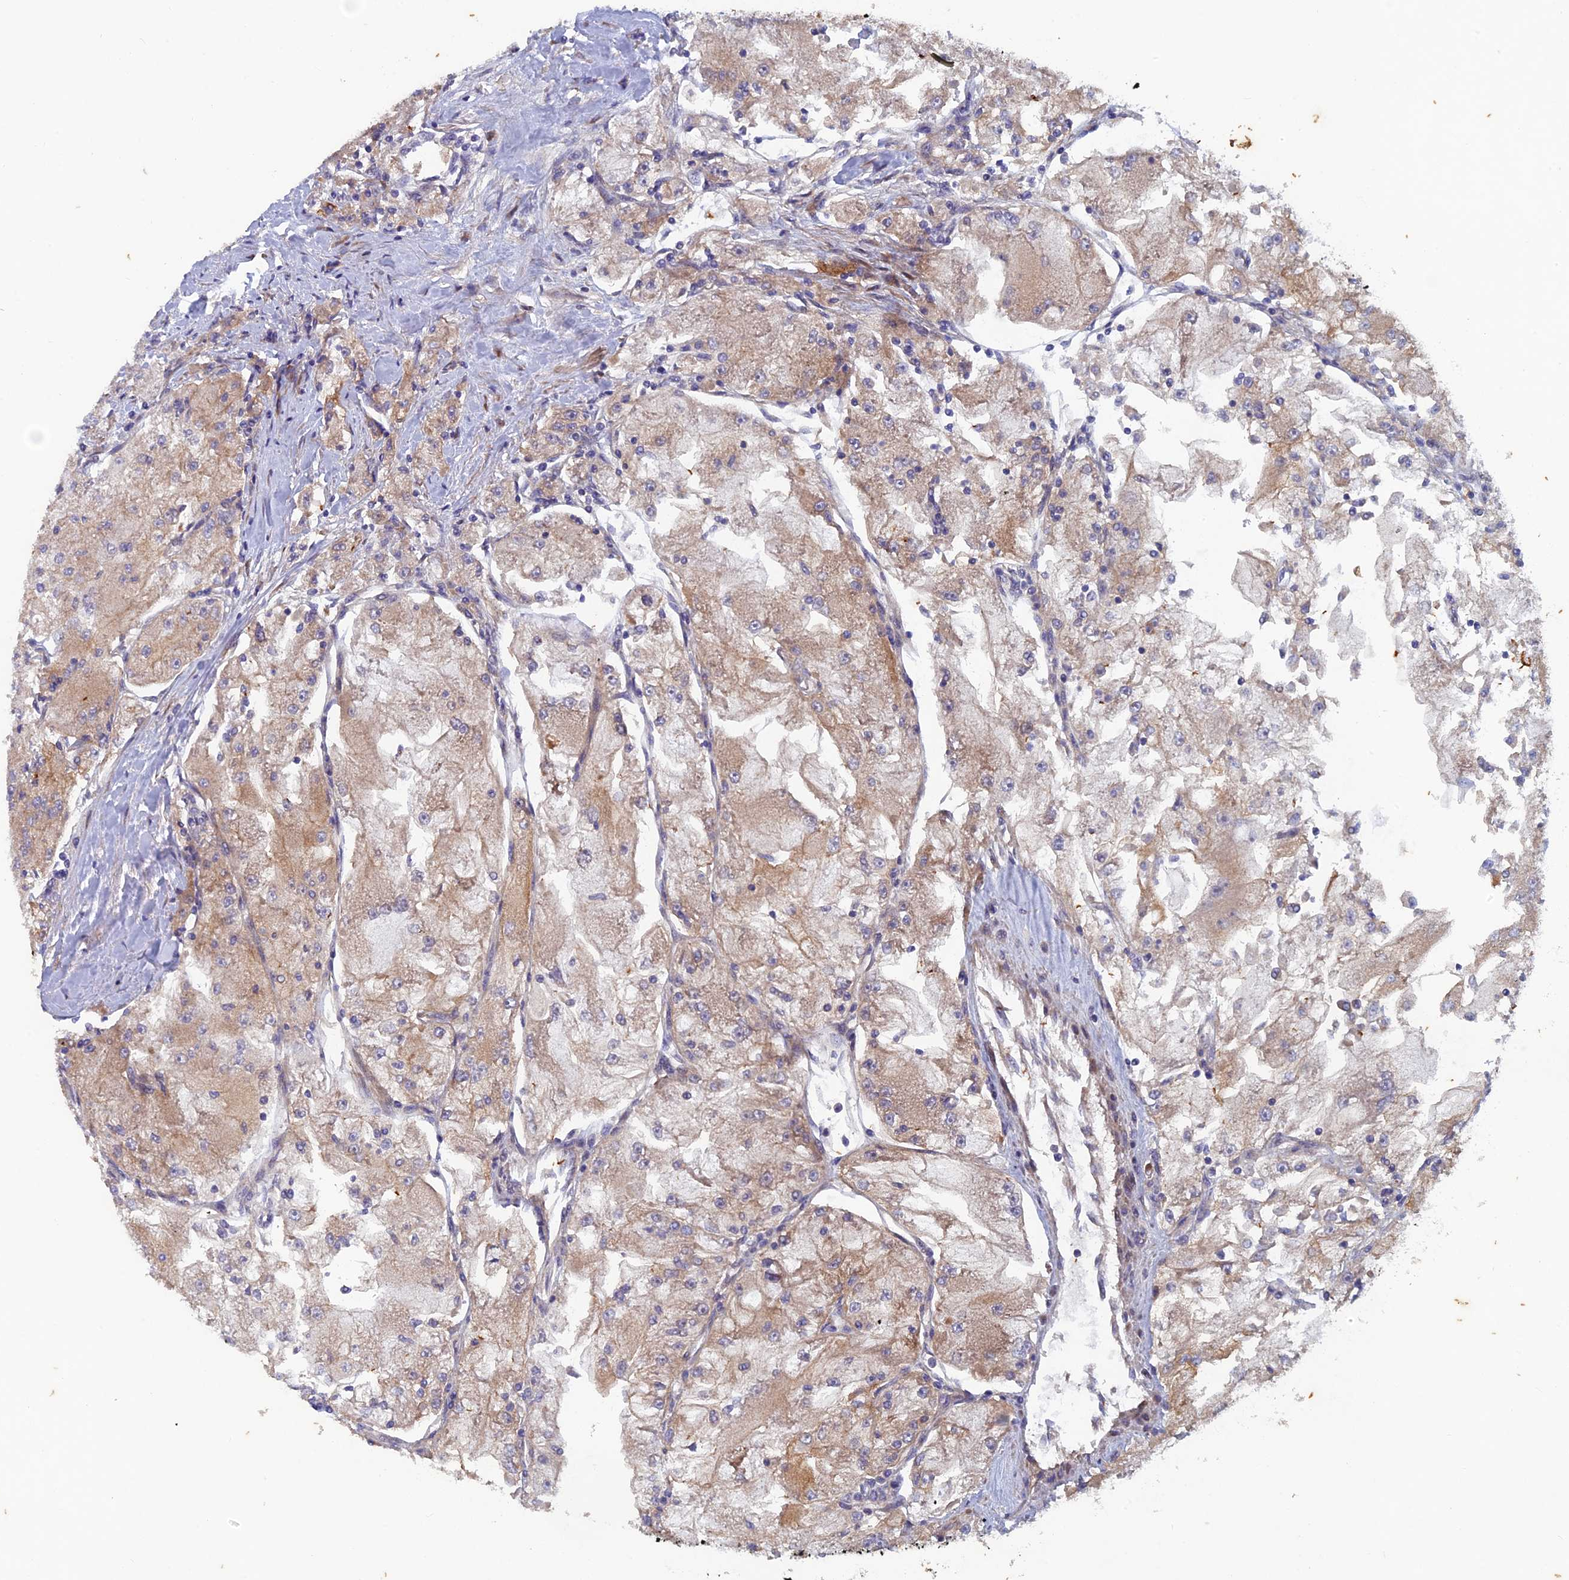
{"staining": {"intensity": "weak", "quantity": ">75%", "location": "cytoplasmic/membranous"}, "tissue": "renal cancer", "cell_type": "Tumor cells", "image_type": "cancer", "snomed": [{"axis": "morphology", "description": "Adenocarcinoma, NOS"}, {"axis": "topography", "description": "Kidney"}], "caption": "Renal adenocarcinoma stained with DAB (3,3'-diaminobenzidine) immunohistochemistry (IHC) reveals low levels of weak cytoplasmic/membranous positivity in approximately >75% of tumor cells. (DAB (3,3'-diaminobenzidine) IHC, brown staining for protein, blue staining for nuclei).", "gene": "AP4S1", "patient": {"sex": "female", "age": 72}}